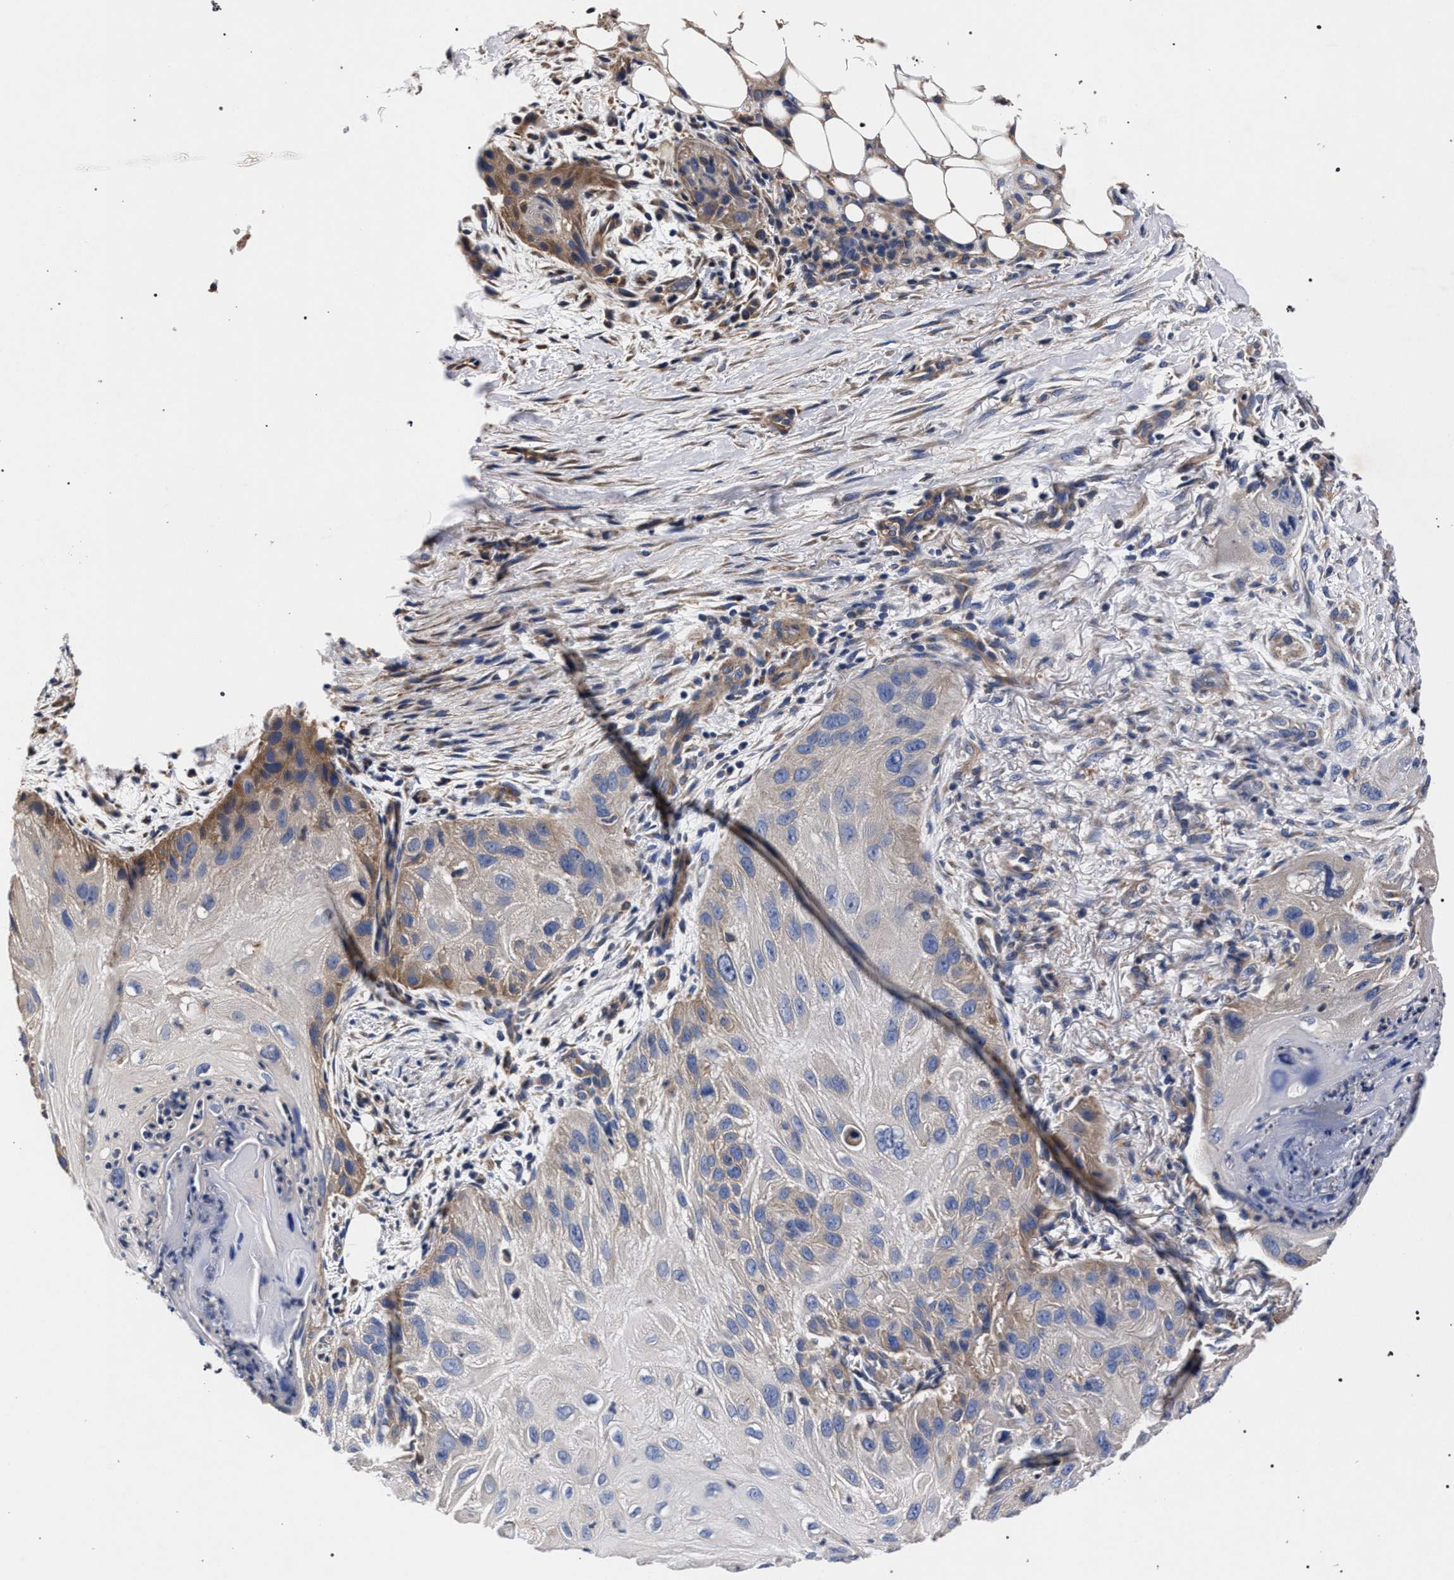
{"staining": {"intensity": "moderate", "quantity": "<25%", "location": "cytoplasmic/membranous"}, "tissue": "skin cancer", "cell_type": "Tumor cells", "image_type": "cancer", "snomed": [{"axis": "morphology", "description": "Squamous cell carcinoma, NOS"}, {"axis": "topography", "description": "Skin"}], "caption": "This micrograph shows IHC staining of squamous cell carcinoma (skin), with low moderate cytoplasmic/membranous positivity in approximately <25% of tumor cells.", "gene": "CFAP95", "patient": {"sex": "female", "age": 77}}